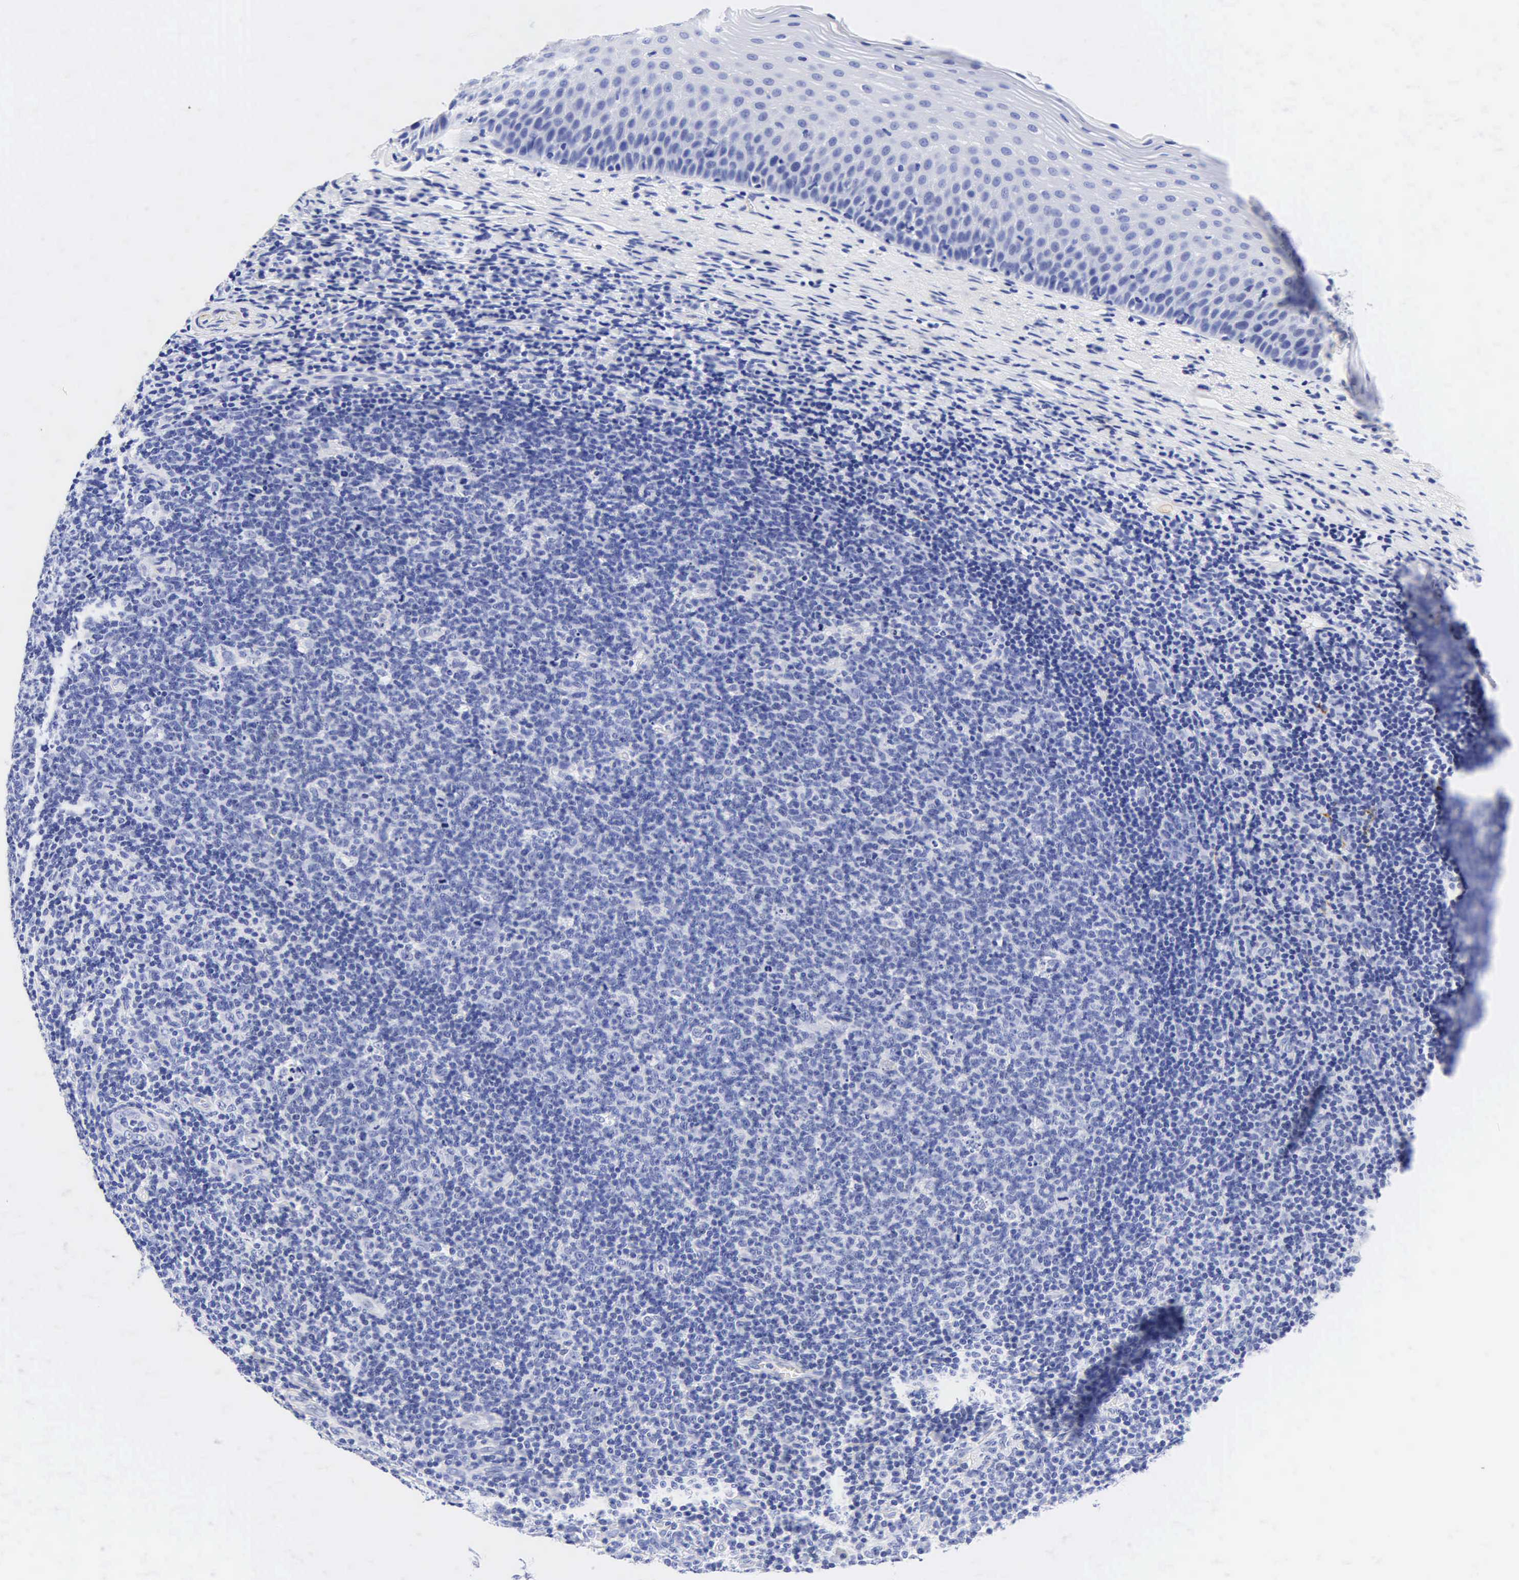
{"staining": {"intensity": "negative", "quantity": "none", "location": "none"}, "tissue": "tonsil", "cell_type": "Germinal center cells", "image_type": "normal", "snomed": [{"axis": "morphology", "description": "Normal tissue, NOS"}, {"axis": "topography", "description": "Tonsil"}], "caption": "DAB (3,3'-diaminobenzidine) immunohistochemical staining of normal tonsil displays no significant expression in germinal center cells. (DAB (3,3'-diaminobenzidine) immunohistochemistry visualized using brightfield microscopy, high magnification).", "gene": "DES", "patient": {"sex": "male", "age": 6}}